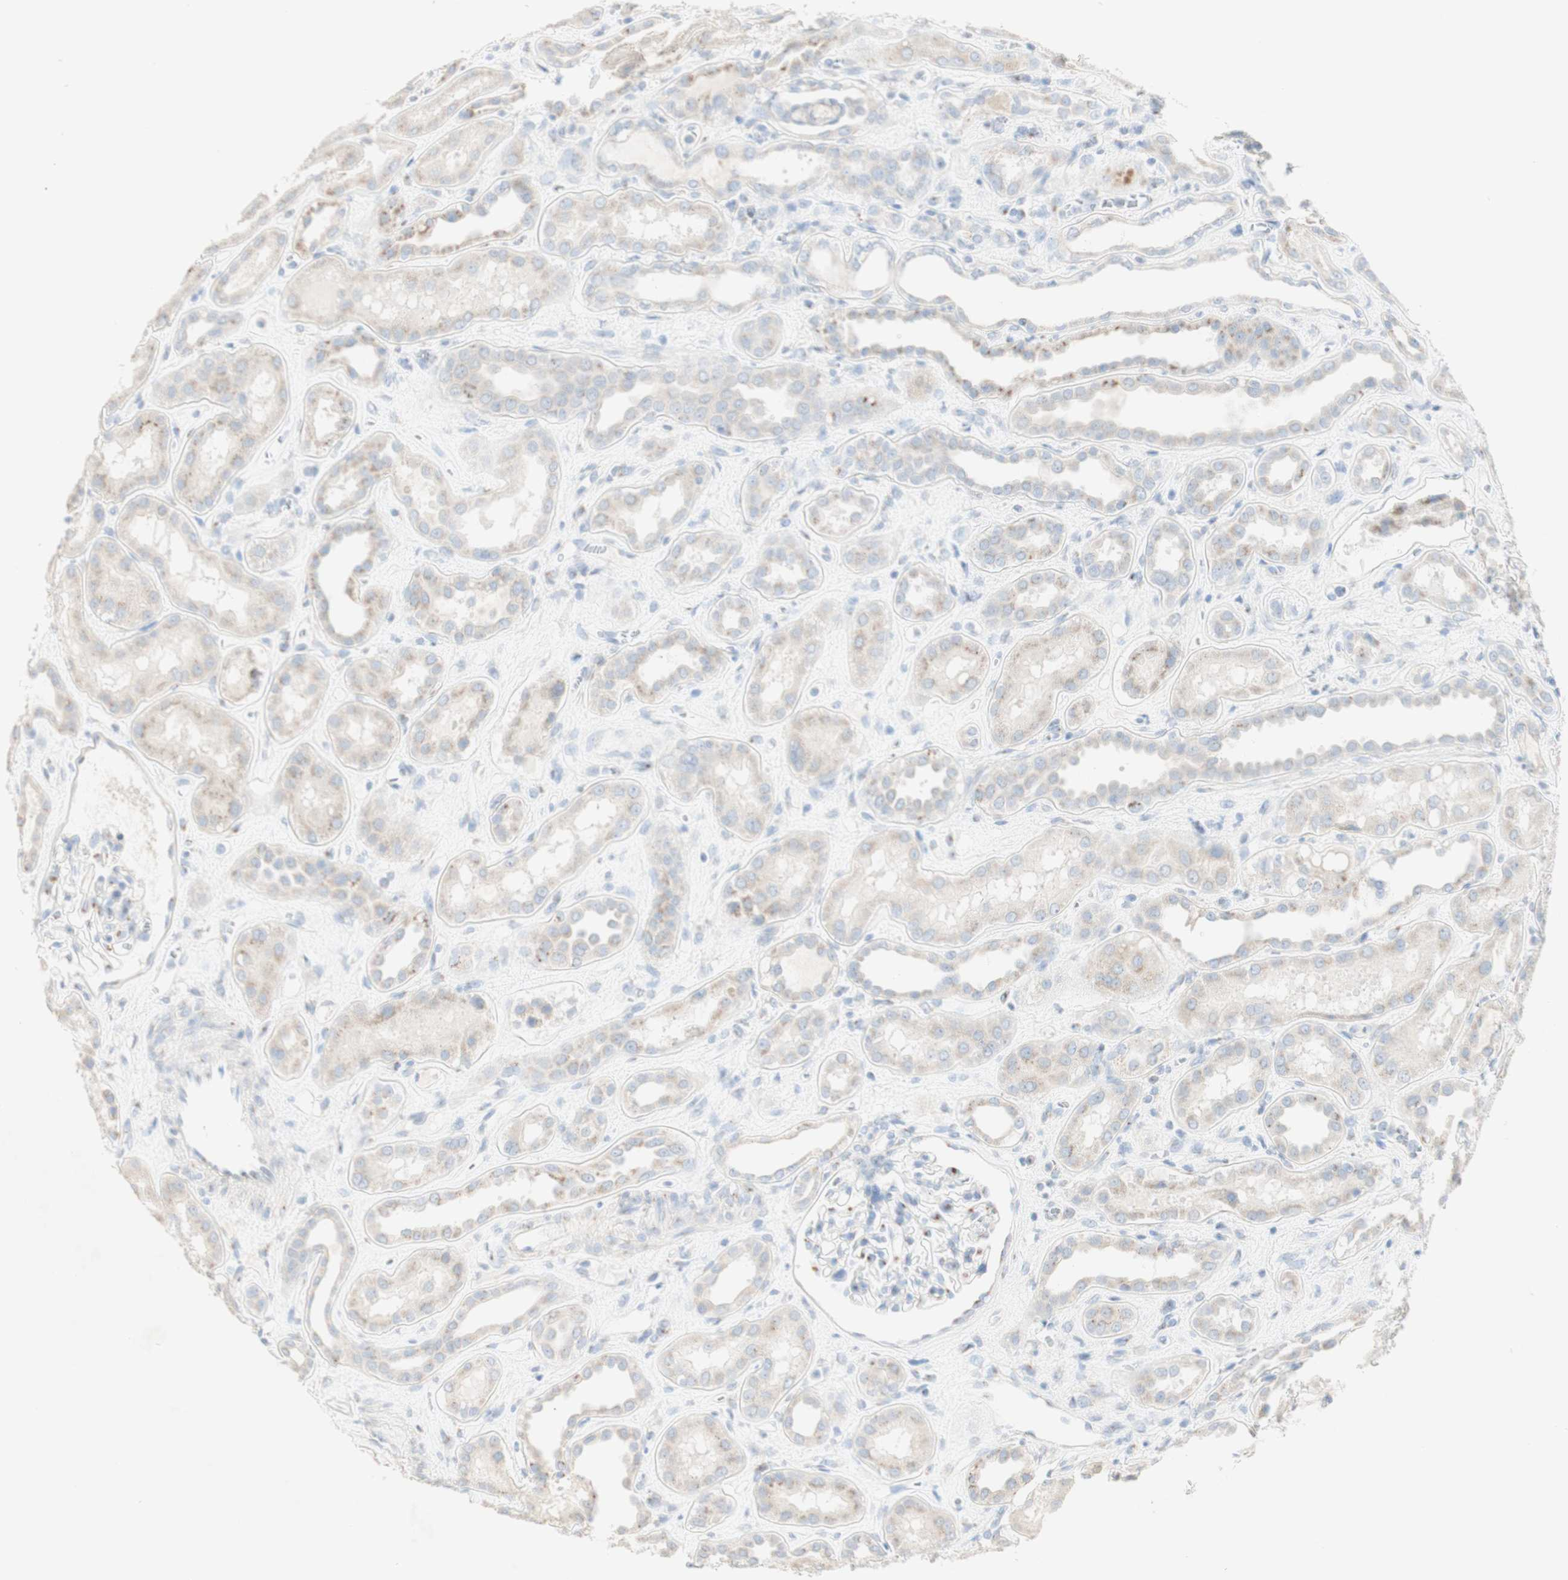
{"staining": {"intensity": "weak", "quantity": ">75%", "location": "cytoplasmic/membranous"}, "tissue": "kidney", "cell_type": "Cells in glomeruli", "image_type": "normal", "snomed": [{"axis": "morphology", "description": "Normal tissue, NOS"}, {"axis": "topography", "description": "Kidney"}], "caption": "Weak cytoplasmic/membranous expression for a protein is seen in approximately >75% of cells in glomeruli of benign kidney using IHC.", "gene": "MANEA", "patient": {"sex": "male", "age": 59}}